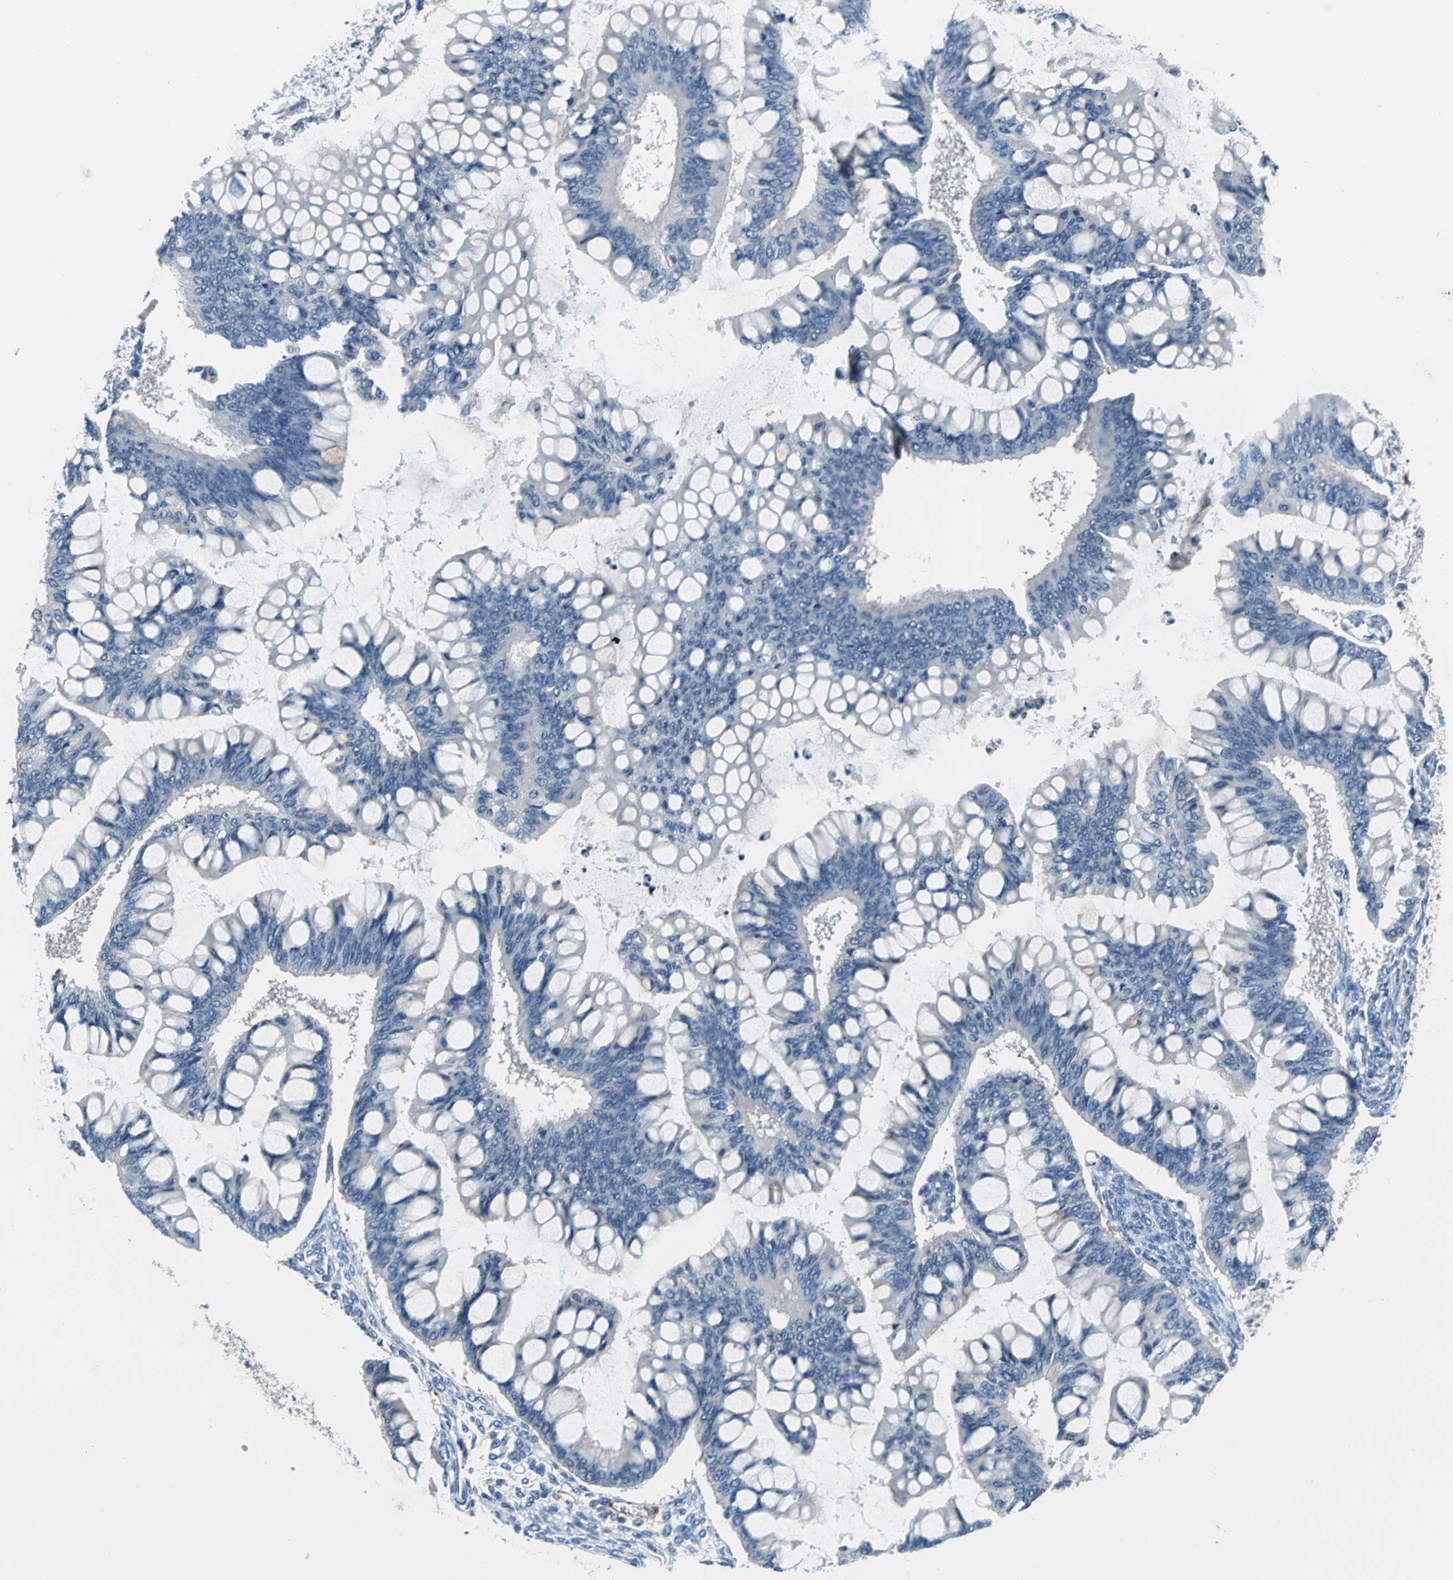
{"staining": {"intensity": "negative", "quantity": "none", "location": "none"}, "tissue": "ovarian cancer", "cell_type": "Tumor cells", "image_type": "cancer", "snomed": [{"axis": "morphology", "description": "Cystadenocarcinoma, mucinous, NOS"}, {"axis": "topography", "description": "Ovary"}], "caption": "The immunohistochemistry (IHC) histopathology image has no significant positivity in tumor cells of ovarian mucinous cystadenocarcinoma tissue. (Stains: DAB immunohistochemistry with hematoxylin counter stain, Microscopy: brightfield microscopy at high magnification).", "gene": "SELP", "patient": {"sex": "female", "age": 73}}